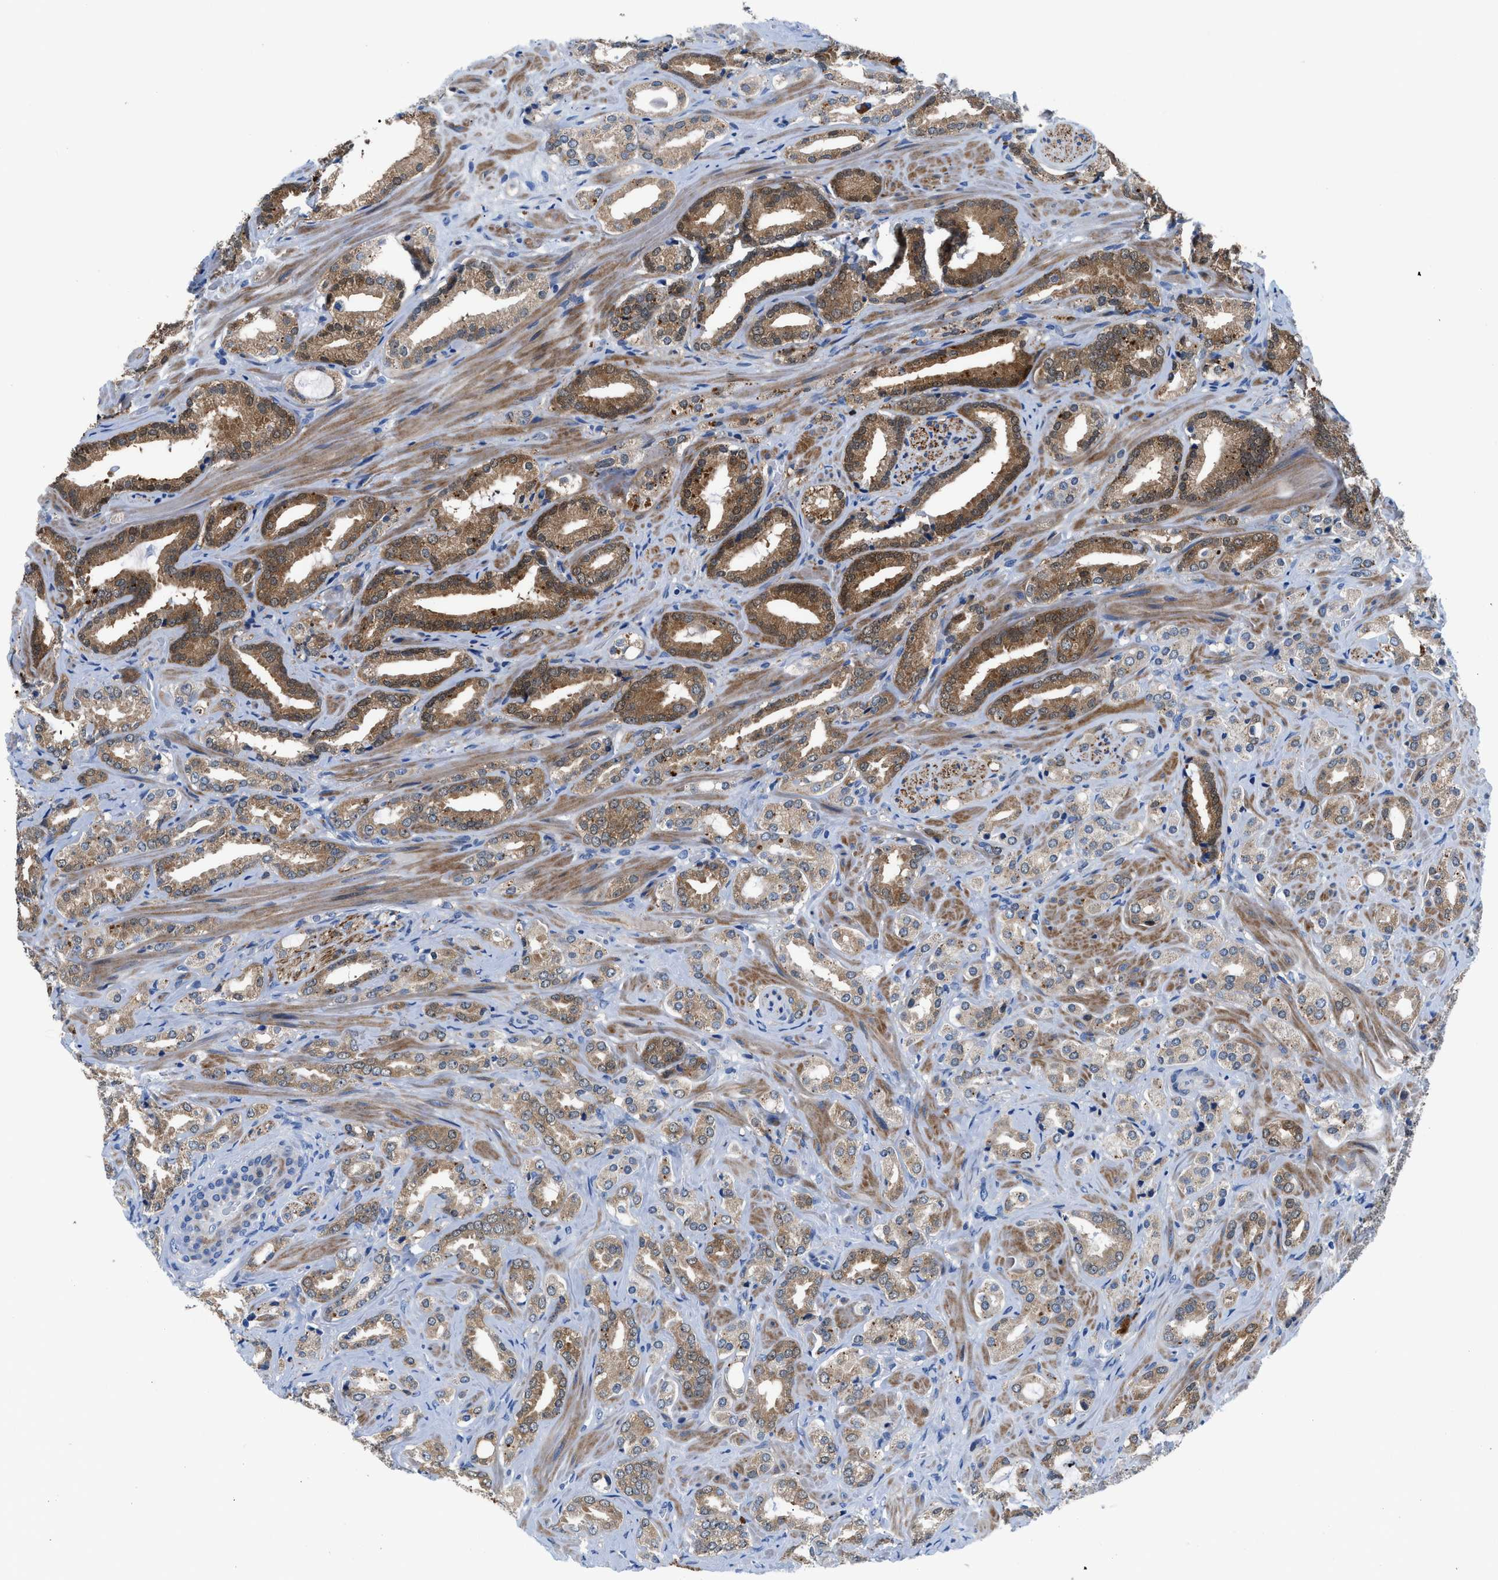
{"staining": {"intensity": "moderate", "quantity": ">75%", "location": "cytoplasmic/membranous,nuclear"}, "tissue": "prostate cancer", "cell_type": "Tumor cells", "image_type": "cancer", "snomed": [{"axis": "morphology", "description": "Adenocarcinoma, High grade"}, {"axis": "topography", "description": "Prostate"}], "caption": "Human prostate adenocarcinoma (high-grade) stained for a protein (brown) reveals moderate cytoplasmic/membranous and nuclear positive staining in approximately >75% of tumor cells.", "gene": "UAP1", "patient": {"sex": "male", "age": 64}}